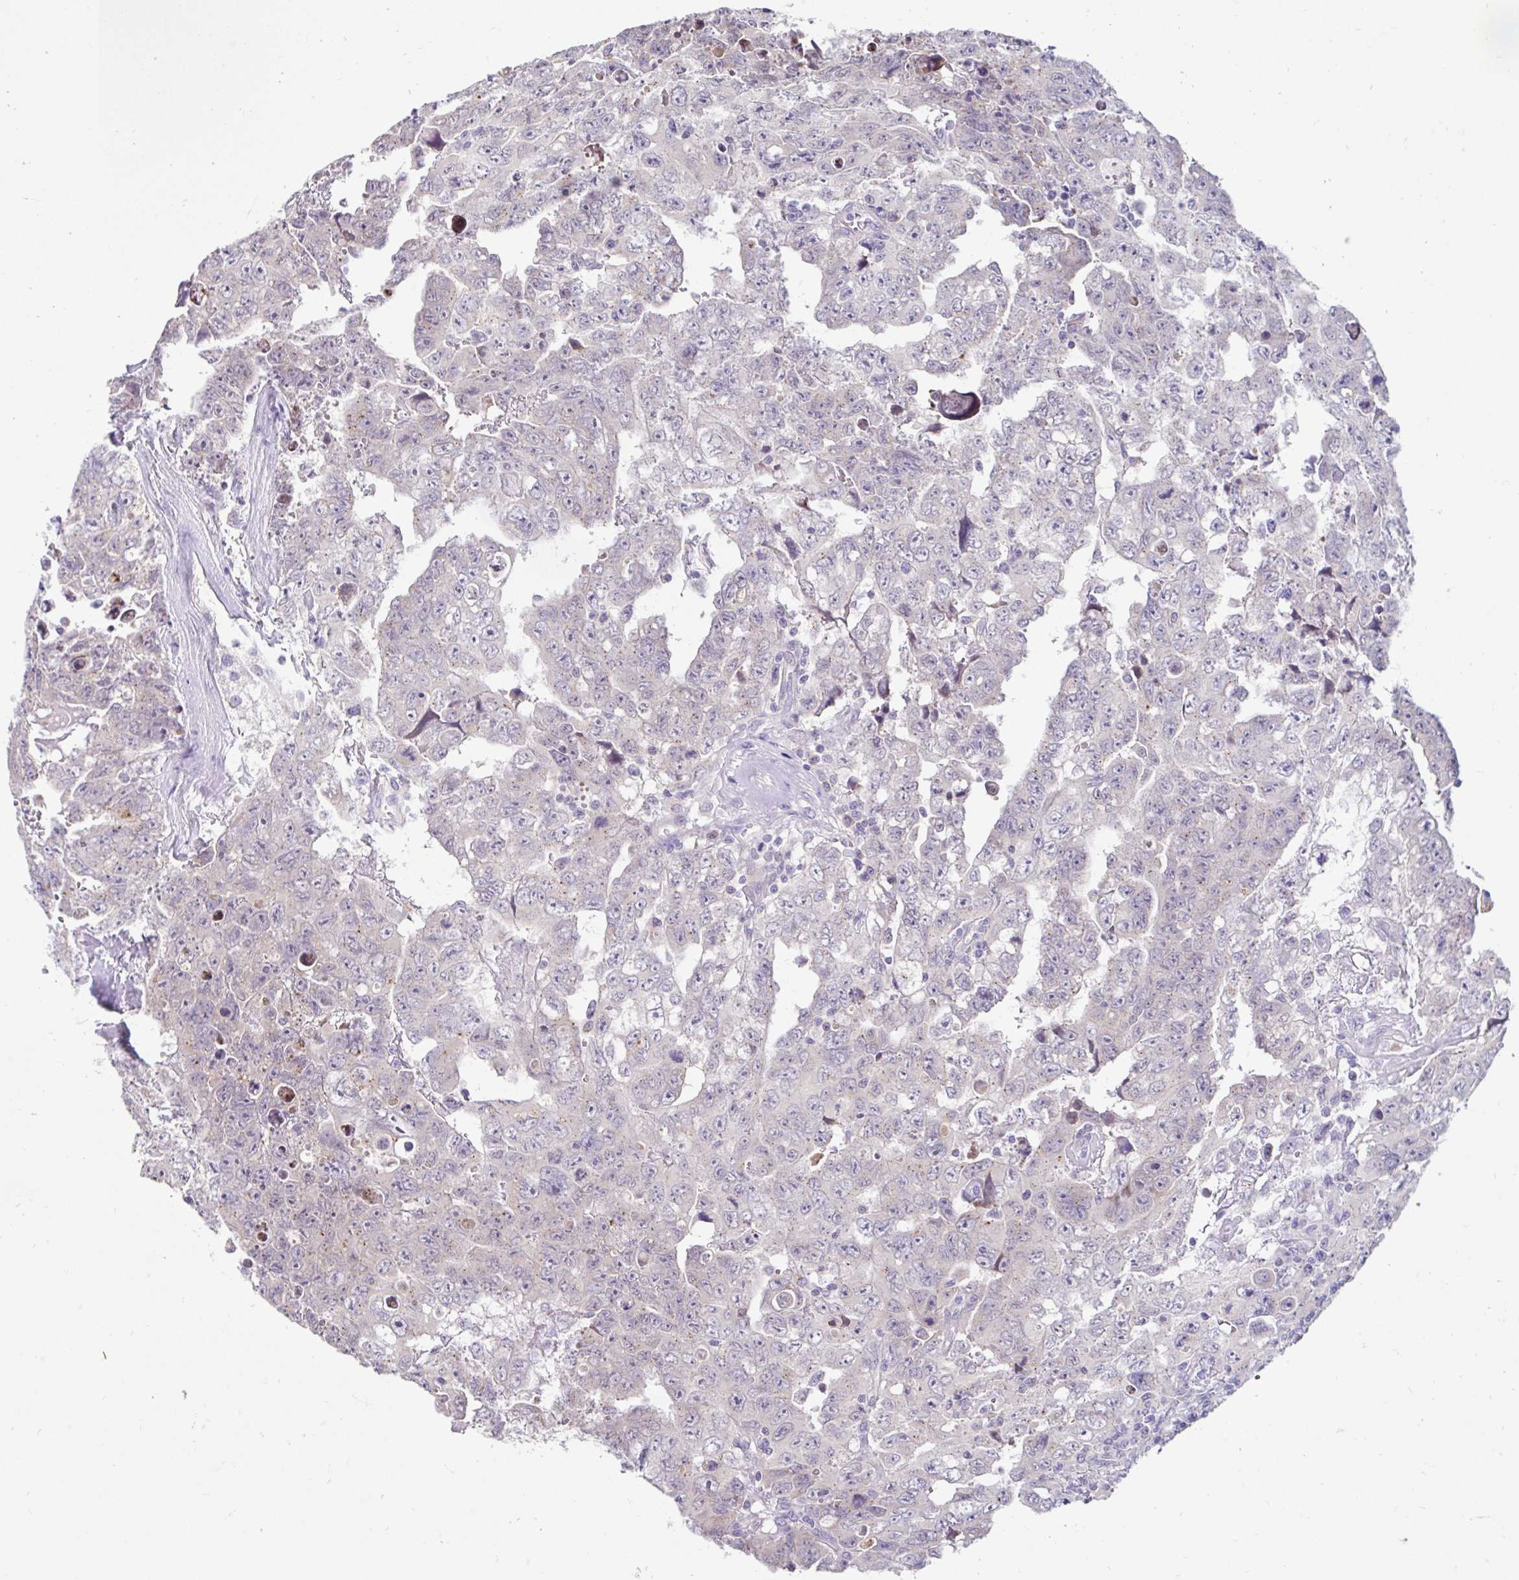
{"staining": {"intensity": "negative", "quantity": "none", "location": "none"}, "tissue": "testis cancer", "cell_type": "Tumor cells", "image_type": "cancer", "snomed": [{"axis": "morphology", "description": "Carcinoma, Embryonal, NOS"}, {"axis": "topography", "description": "Testis"}], "caption": "An image of human embryonal carcinoma (testis) is negative for staining in tumor cells.", "gene": "NT5C1B", "patient": {"sex": "male", "age": 24}}